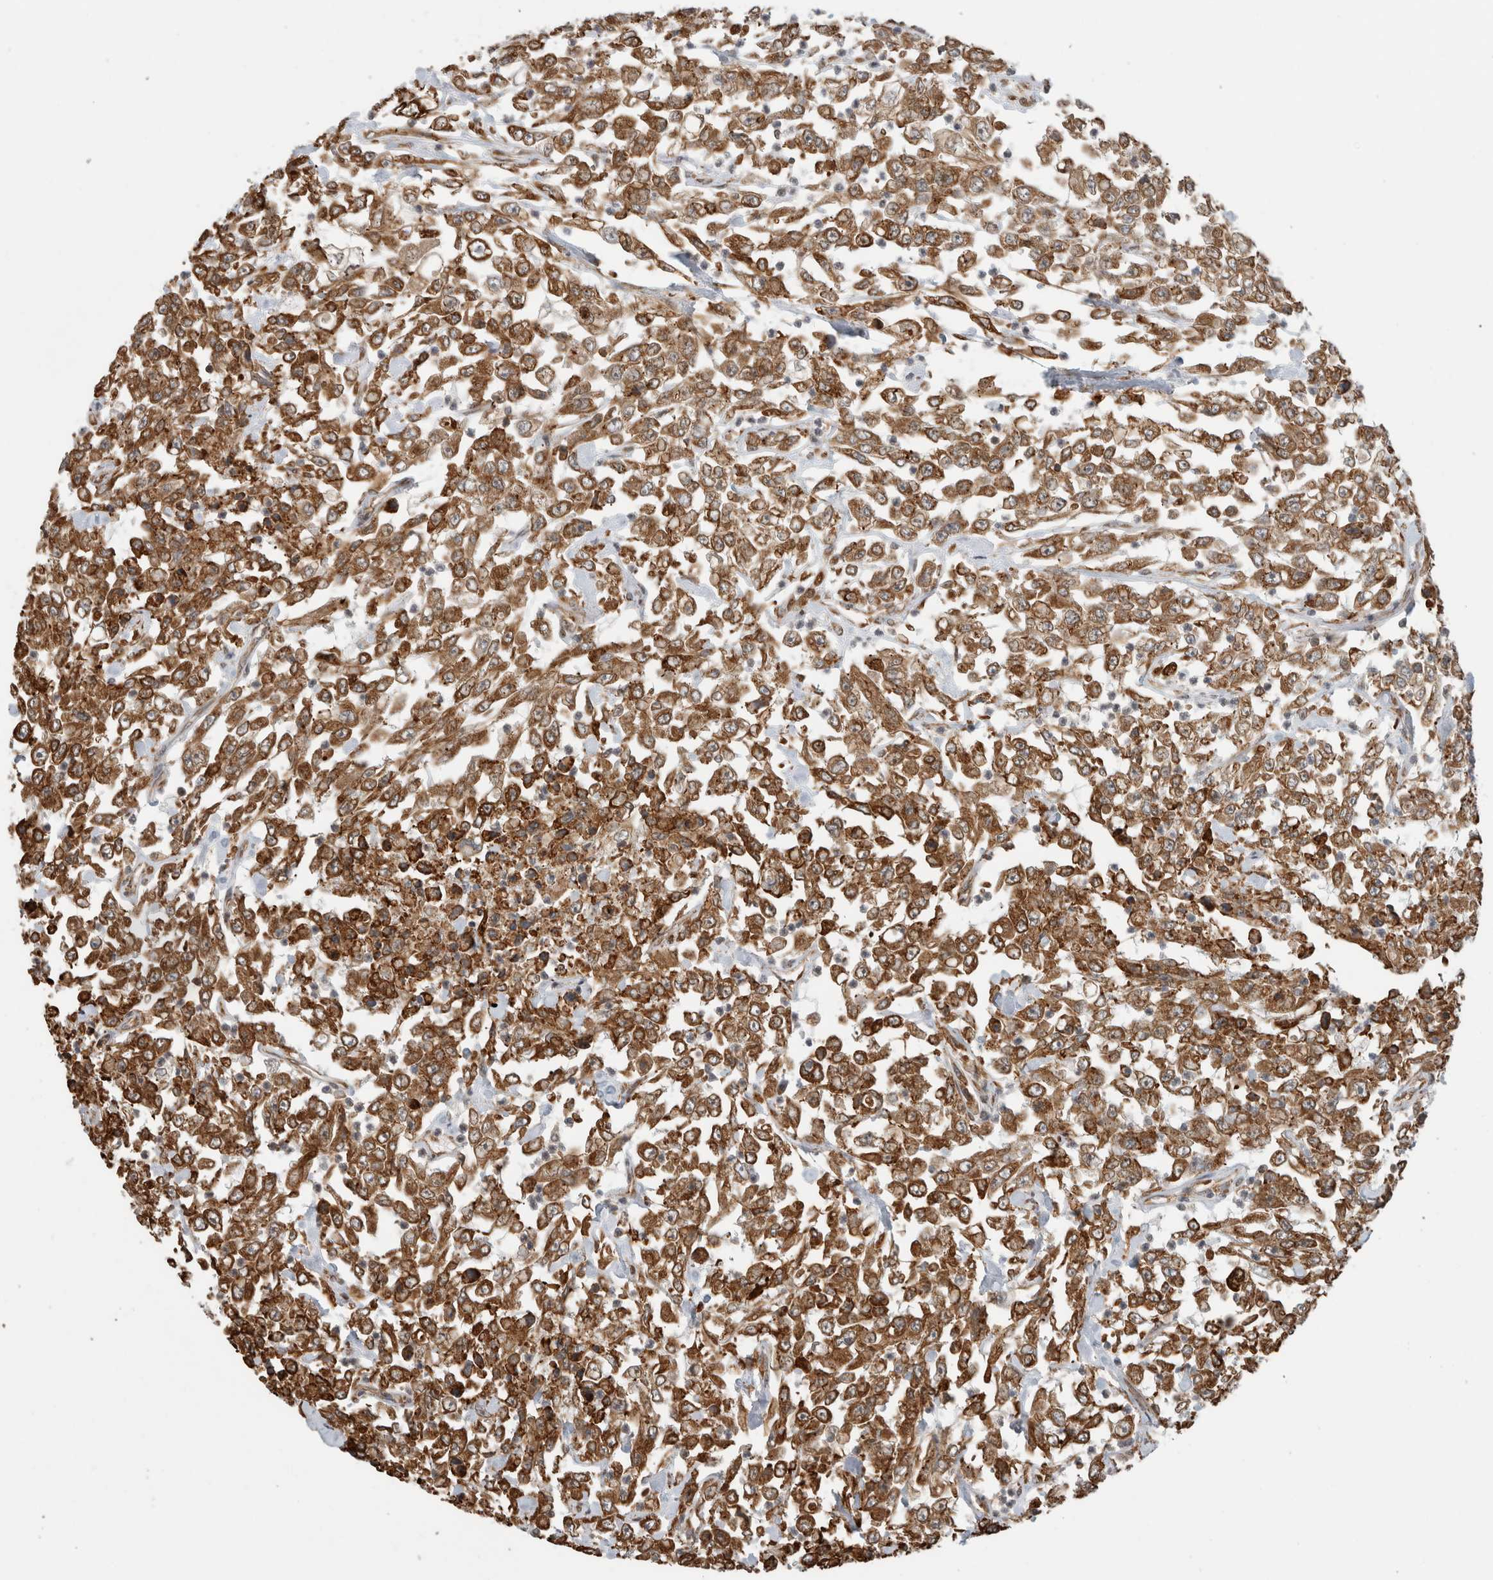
{"staining": {"intensity": "strong", "quantity": "25%-75%", "location": "cytoplasmic/membranous"}, "tissue": "urothelial cancer", "cell_type": "Tumor cells", "image_type": "cancer", "snomed": [{"axis": "morphology", "description": "Urothelial carcinoma, High grade"}, {"axis": "topography", "description": "Urinary bladder"}], "caption": "Urothelial cancer stained for a protein exhibits strong cytoplasmic/membranous positivity in tumor cells.", "gene": "MS4A7", "patient": {"sex": "male", "age": 46}}